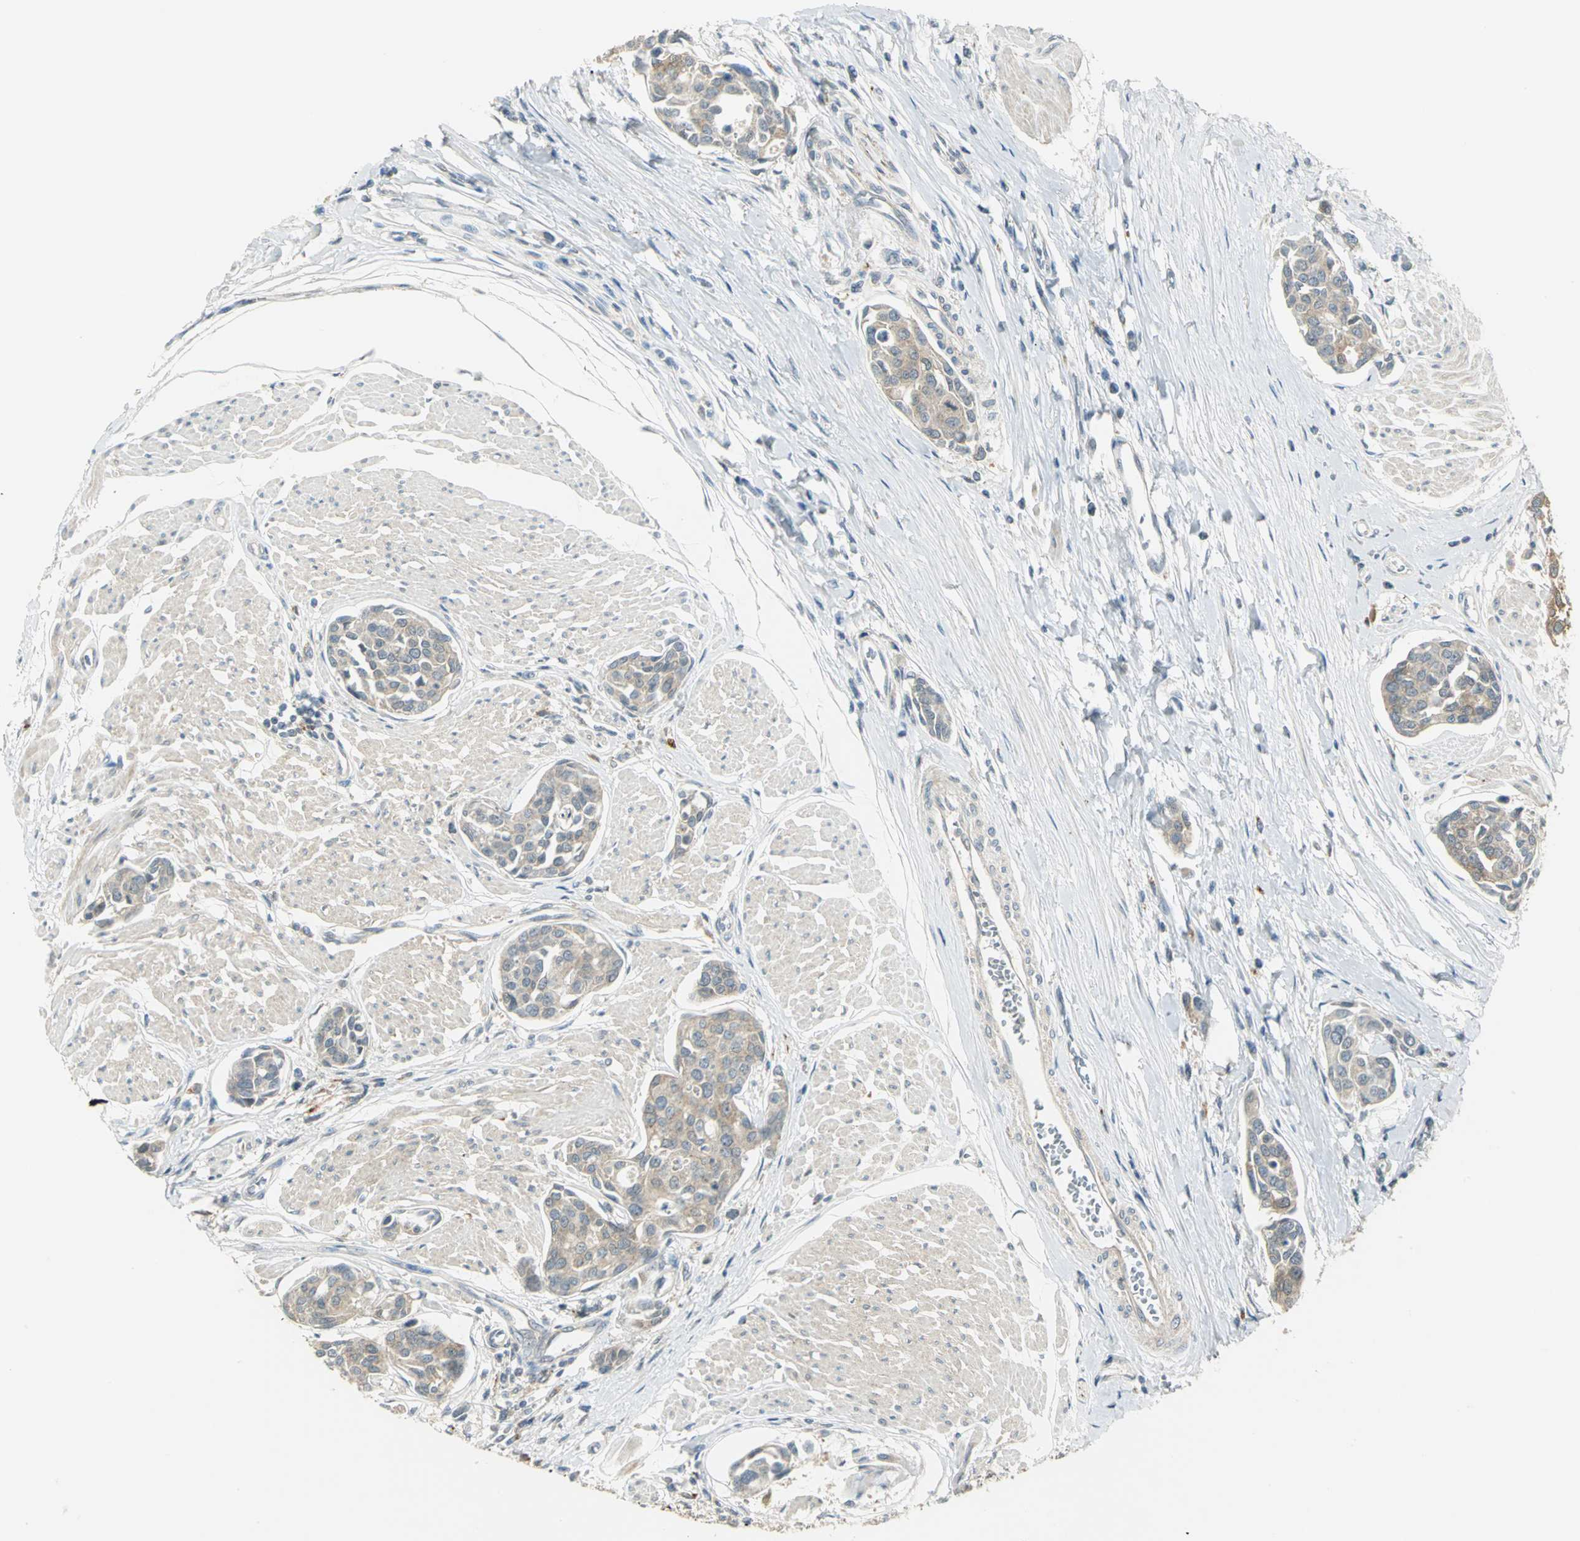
{"staining": {"intensity": "moderate", "quantity": ">75%", "location": "cytoplasmic/membranous"}, "tissue": "urothelial cancer", "cell_type": "Tumor cells", "image_type": "cancer", "snomed": [{"axis": "morphology", "description": "Urothelial carcinoma, High grade"}, {"axis": "topography", "description": "Urinary bladder"}], "caption": "Immunohistochemical staining of high-grade urothelial carcinoma reveals medium levels of moderate cytoplasmic/membranous expression in approximately >75% of tumor cells. (DAB (3,3'-diaminobenzidine) = brown stain, brightfield microscopy at high magnification).", "gene": "MAPK8IP3", "patient": {"sex": "male", "age": 78}}